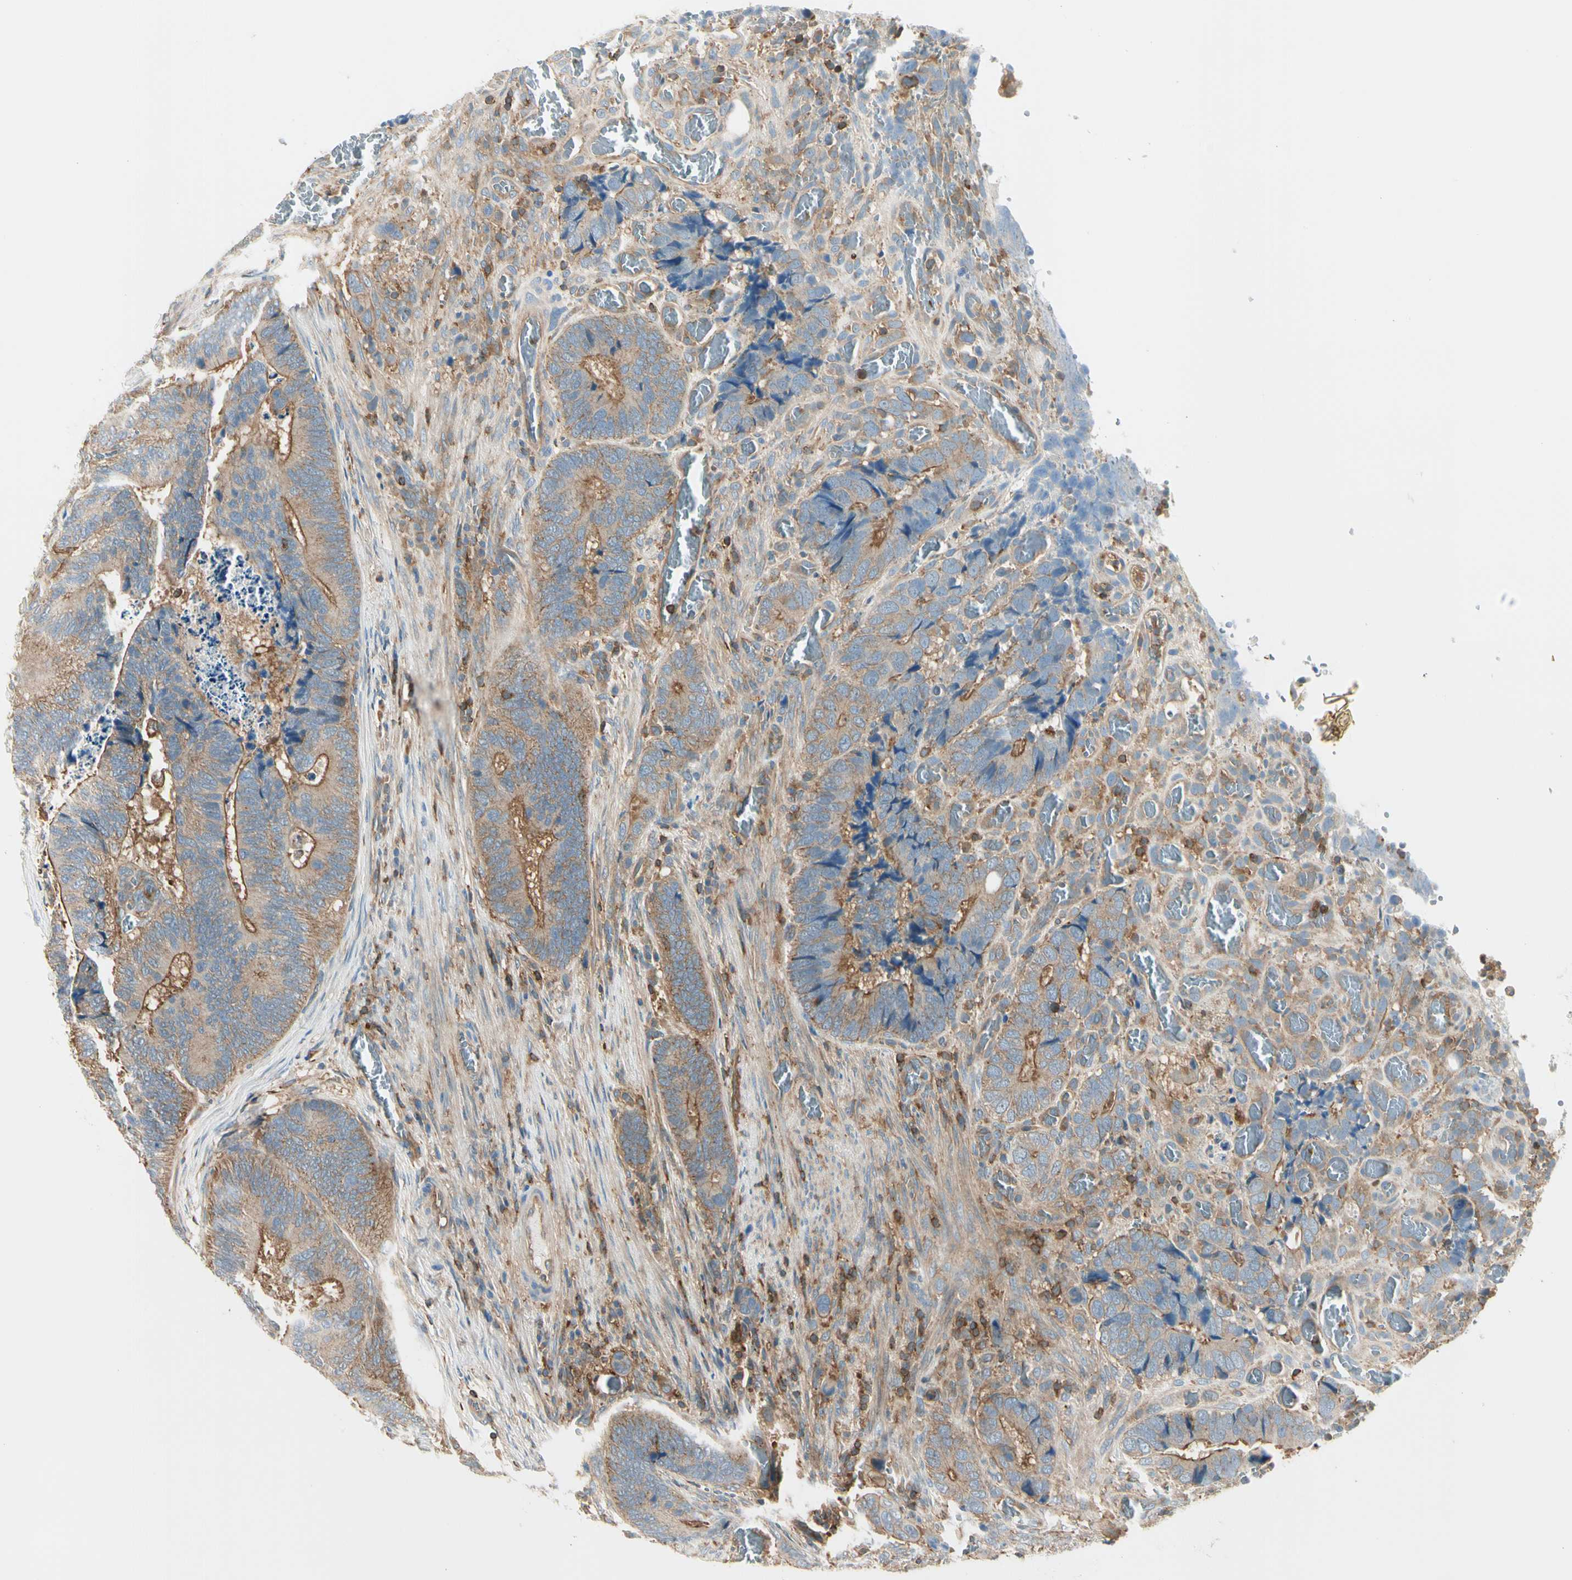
{"staining": {"intensity": "moderate", "quantity": ">75%", "location": "cytoplasmic/membranous"}, "tissue": "colorectal cancer", "cell_type": "Tumor cells", "image_type": "cancer", "snomed": [{"axis": "morphology", "description": "Adenocarcinoma, NOS"}, {"axis": "topography", "description": "Colon"}], "caption": "Immunohistochemistry photomicrograph of colorectal cancer stained for a protein (brown), which demonstrates medium levels of moderate cytoplasmic/membranous positivity in about >75% of tumor cells.", "gene": "CAPZA2", "patient": {"sex": "male", "age": 72}}